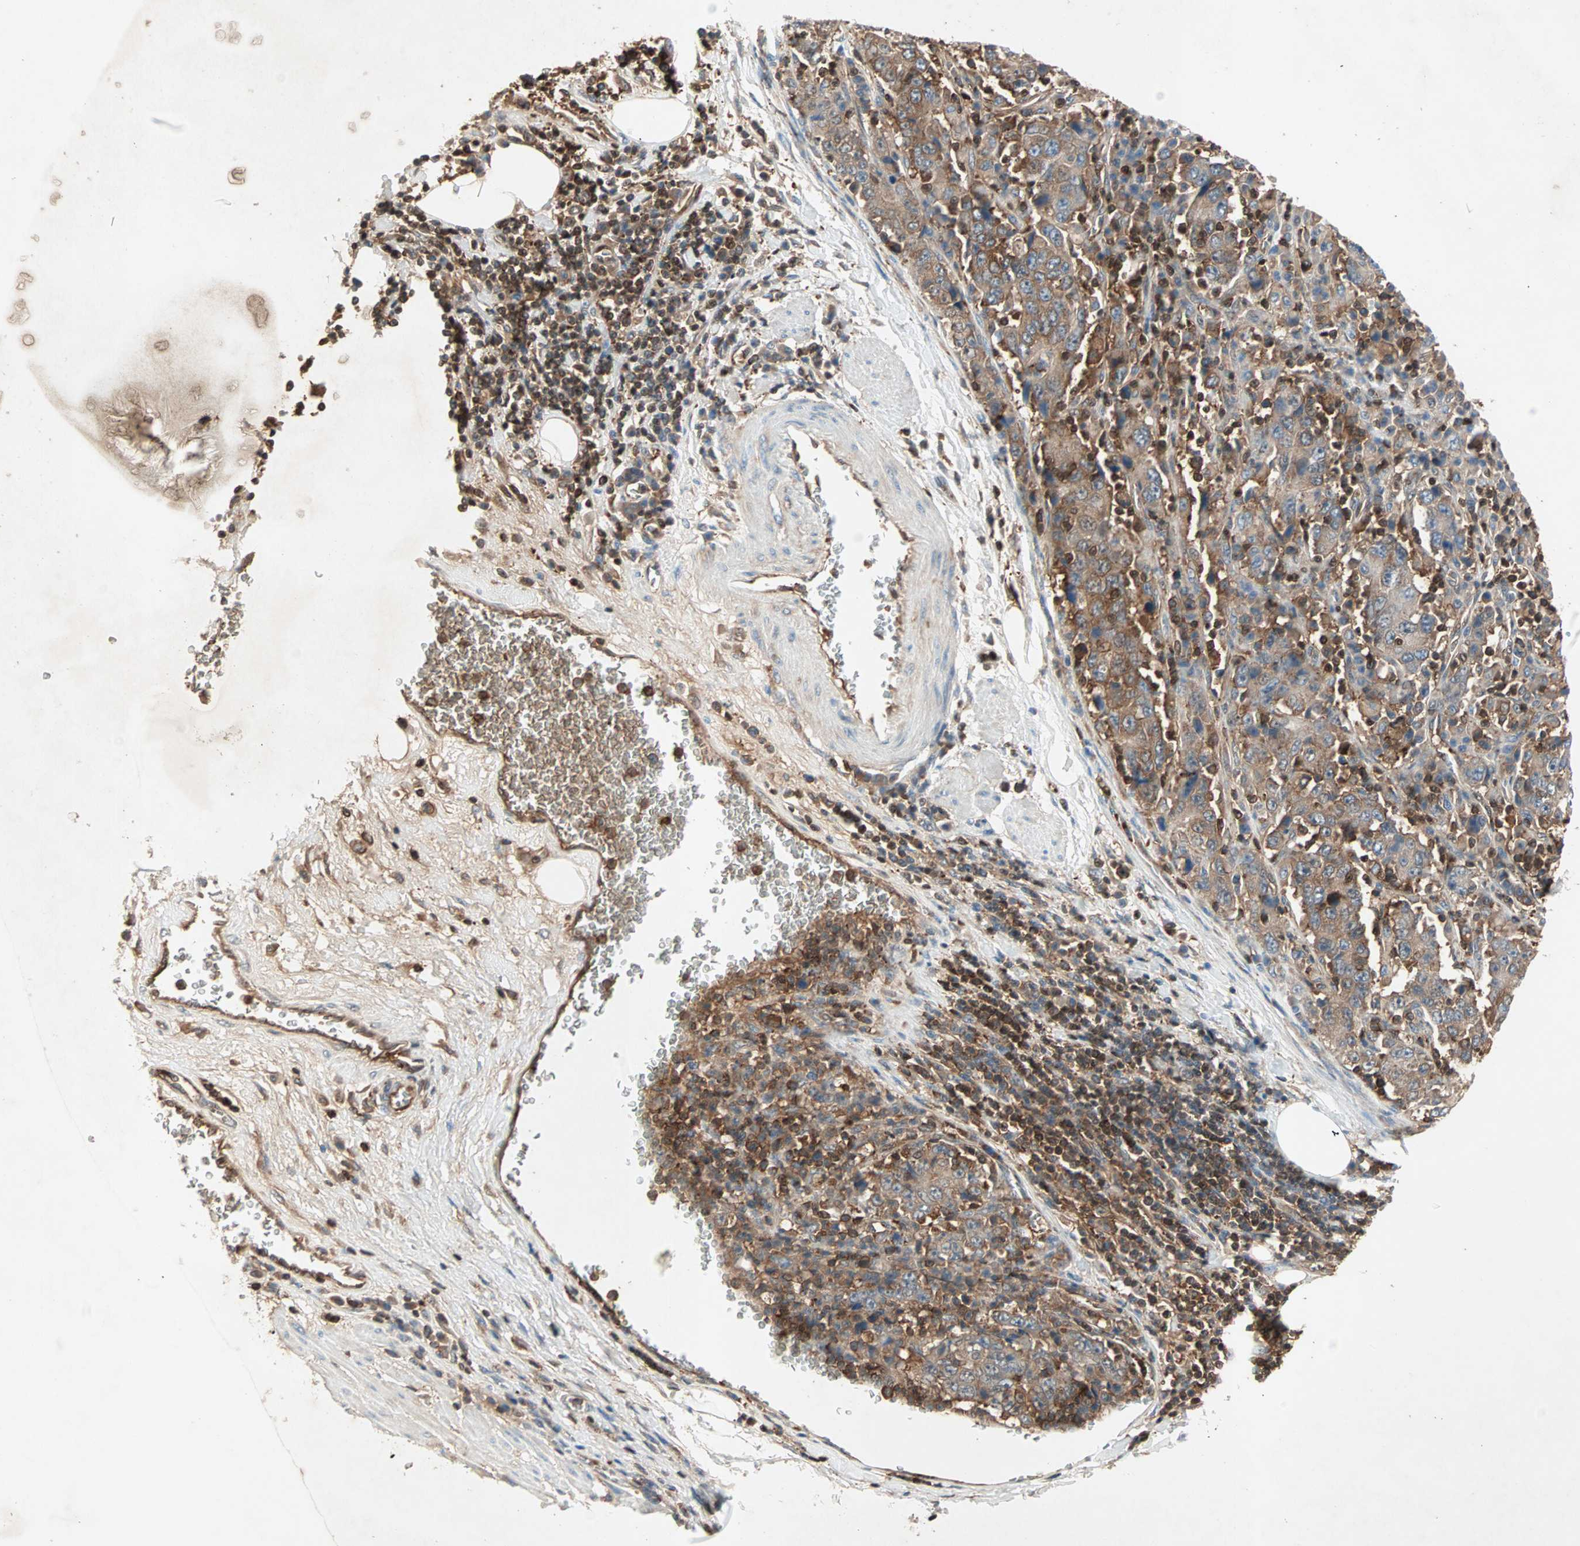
{"staining": {"intensity": "moderate", "quantity": ">75%", "location": "cytoplasmic/membranous"}, "tissue": "stomach cancer", "cell_type": "Tumor cells", "image_type": "cancer", "snomed": [{"axis": "morphology", "description": "Normal tissue, NOS"}, {"axis": "morphology", "description": "Adenocarcinoma, NOS"}, {"axis": "topography", "description": "Stomach, upper"}, {"axis": "topography", "description": "Stomach"}], "caption": "A micrograph of human stomach cancer (adenocarcinoma) stained for a protein shows moderate cytoplasmic/membranous brown staining in tumor cells.", "gene": "TEC", "patient": {"sex": "male", "age": 59}}